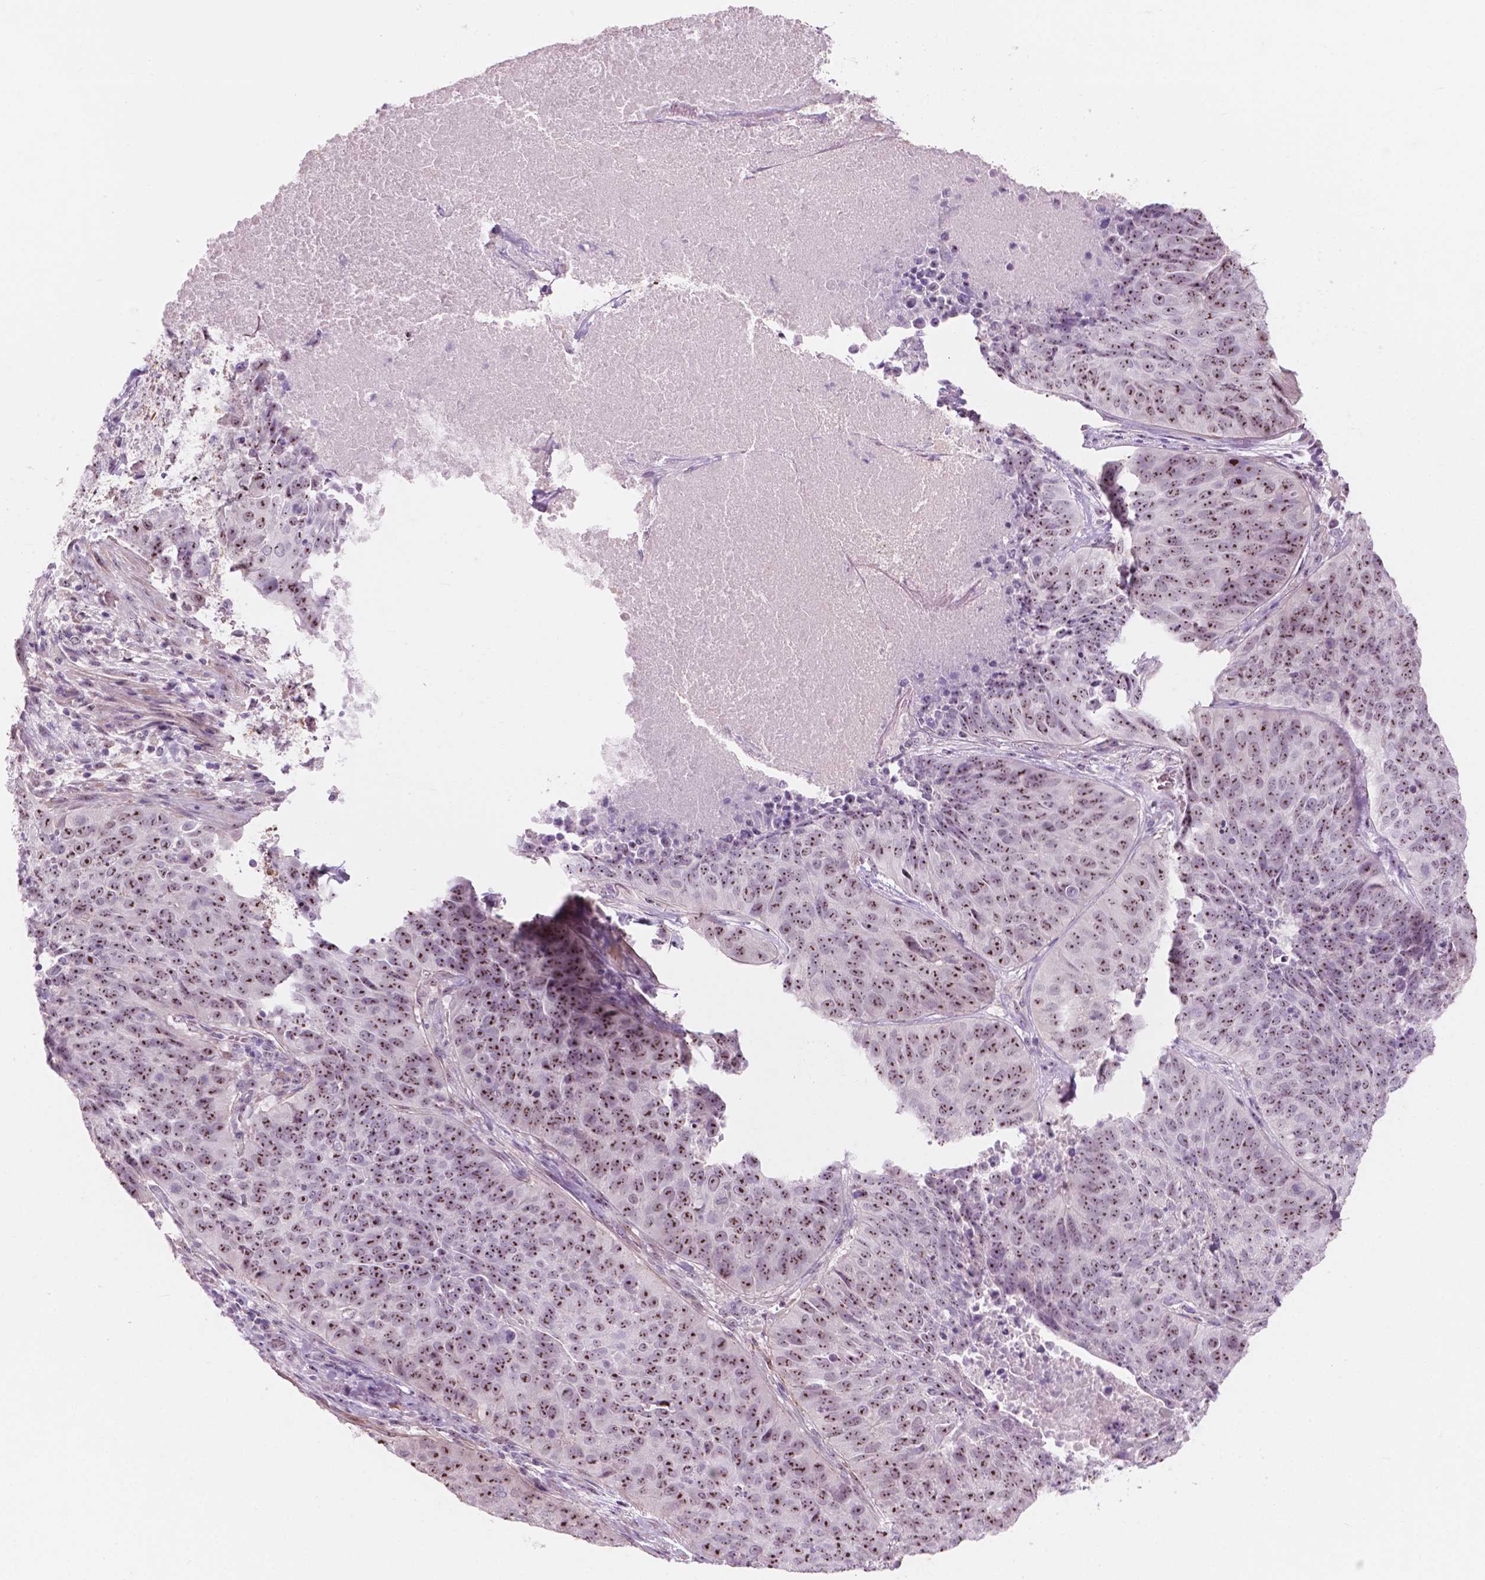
{"staining": {"intensity": "strong", "quantity": ">75%", "location": "nuclear"}, "tissue": "lung cancer", "cell_type": "Tumor cells", "image_type": "cancer", "snomed": [{"axis": "morphology", "description": "Normal tissue, NOS"}, {"axis": "morphology", "description": "Squamous cell carcinoma, NOS"}, {"axis": "topography", "description": "Bronchus"}, {"axis": "topography", "description": "Lung"}], "caption": "Immunohistochemistry staining of lung cancer (squamous cell carcinoma), which reveals high levels of strong nuclear expression in approximately >75% of tumor cells indicating strong nuclear protein expression. The staining was performed using DAB (brown) for protein detection and nuclei were counterstained in hematoxylin (blue).", "gene": "ZNF853", "patient": {"sex": "male", "age": 64}}